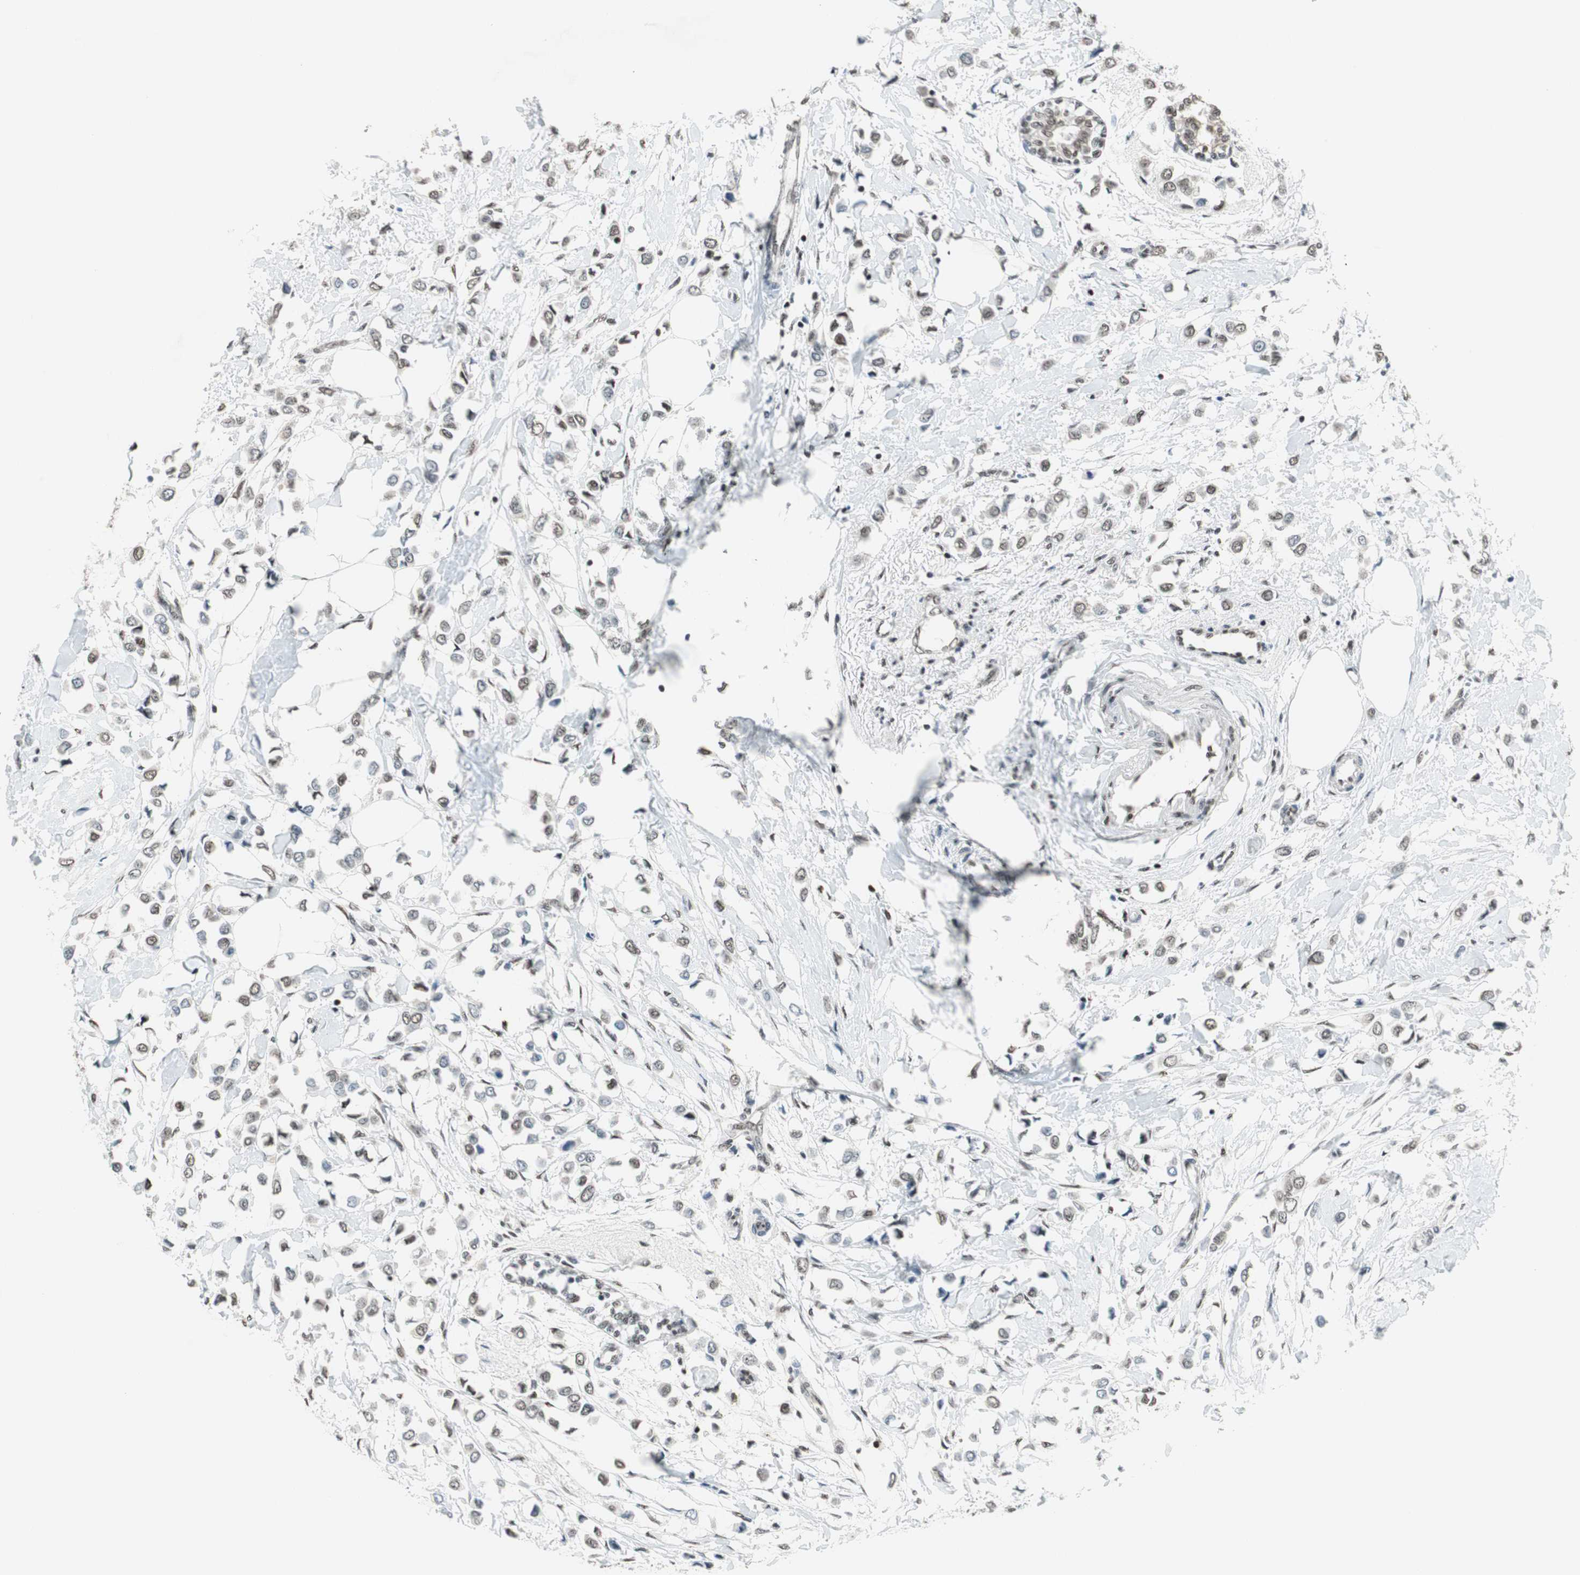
{"staining": {"intensity": "weak", "quantity": "25%-75%", "location": "cytoplasmic/membranous,nuclear"}, "tissue": "breast cancer", "cell_type": "Tumor cells", "image_type": "cancer", "snomed": [{"axis": "morphology", "description": "Lobular carcinoma"}, {"axis": "topography", "description": "Breast"}], "caption": "Protein expression analysis of breast cancer exhibits weak cytoplasmic/membranous and nuclear positivity in about 25%-75% of tumor cells.", "gene": "ZBTB17", "patient": {"sex": "female", "age": 51}}